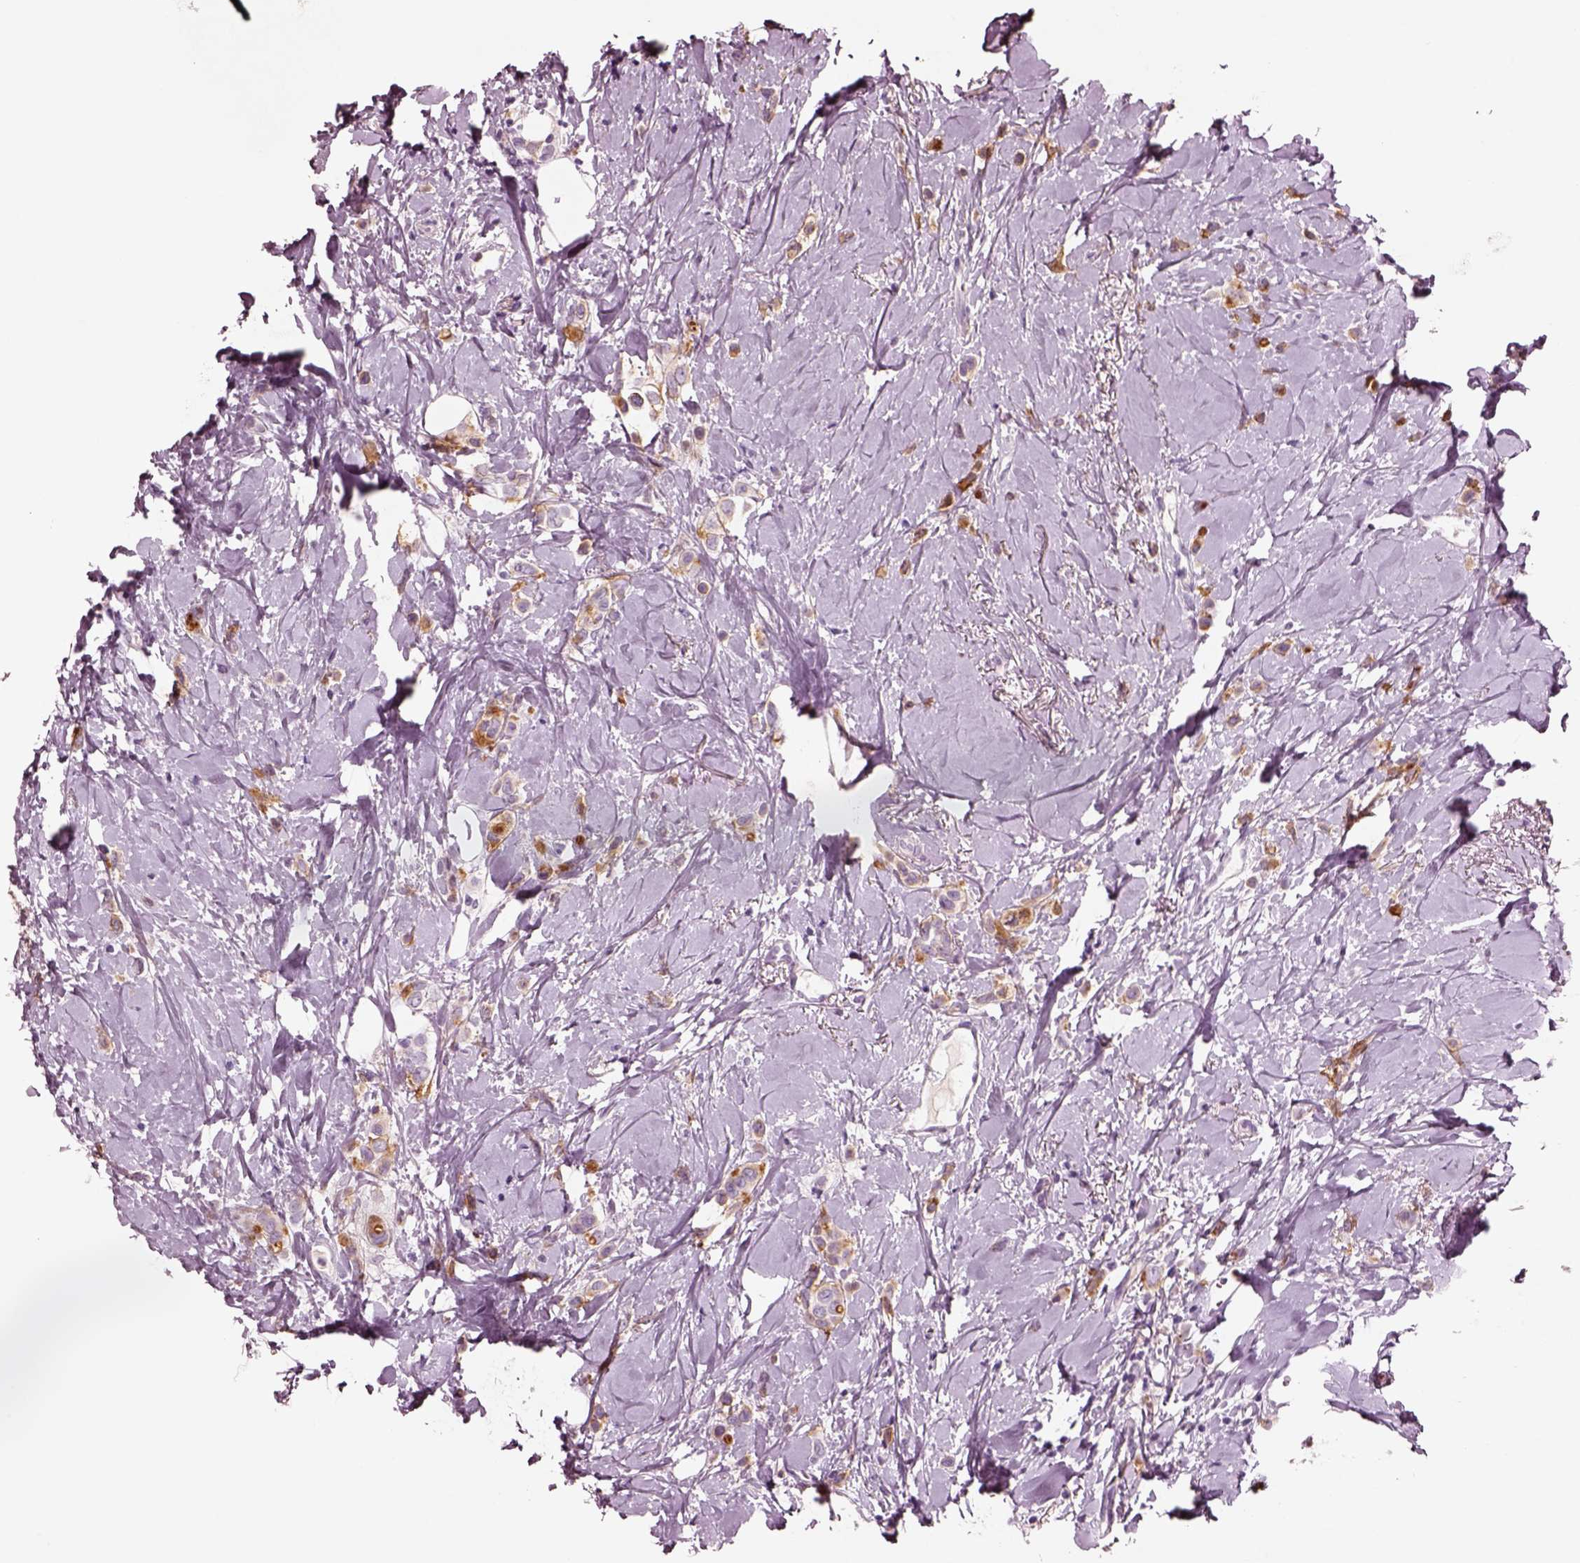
{"staining": {"intensity": "moderate", "quantity": ">75%", "location": "cytoplasmic/membranous"}, "tissue": "breast cancer", "cell_type": "Tumor cells", "image_type": "cancer", "snomed": [{"axis": "morphology", "description": "Lobular carcinoma"}, {"axis": "topography", "description": "Breast"}], "caption": "Protein staining of breast cancer (lobular carcinoma) tissue shows moderate cytoplasmic/membranous positivity in approximately >75% of tumor cells. Using DAB (3,3'-diaminobenzidine) (brown) and hematoxylin (blue) stains, captured at high magnification using brightfield microscopy.", "gene": "NMRK2", "patient": {"sex": "female", "age": 66}}